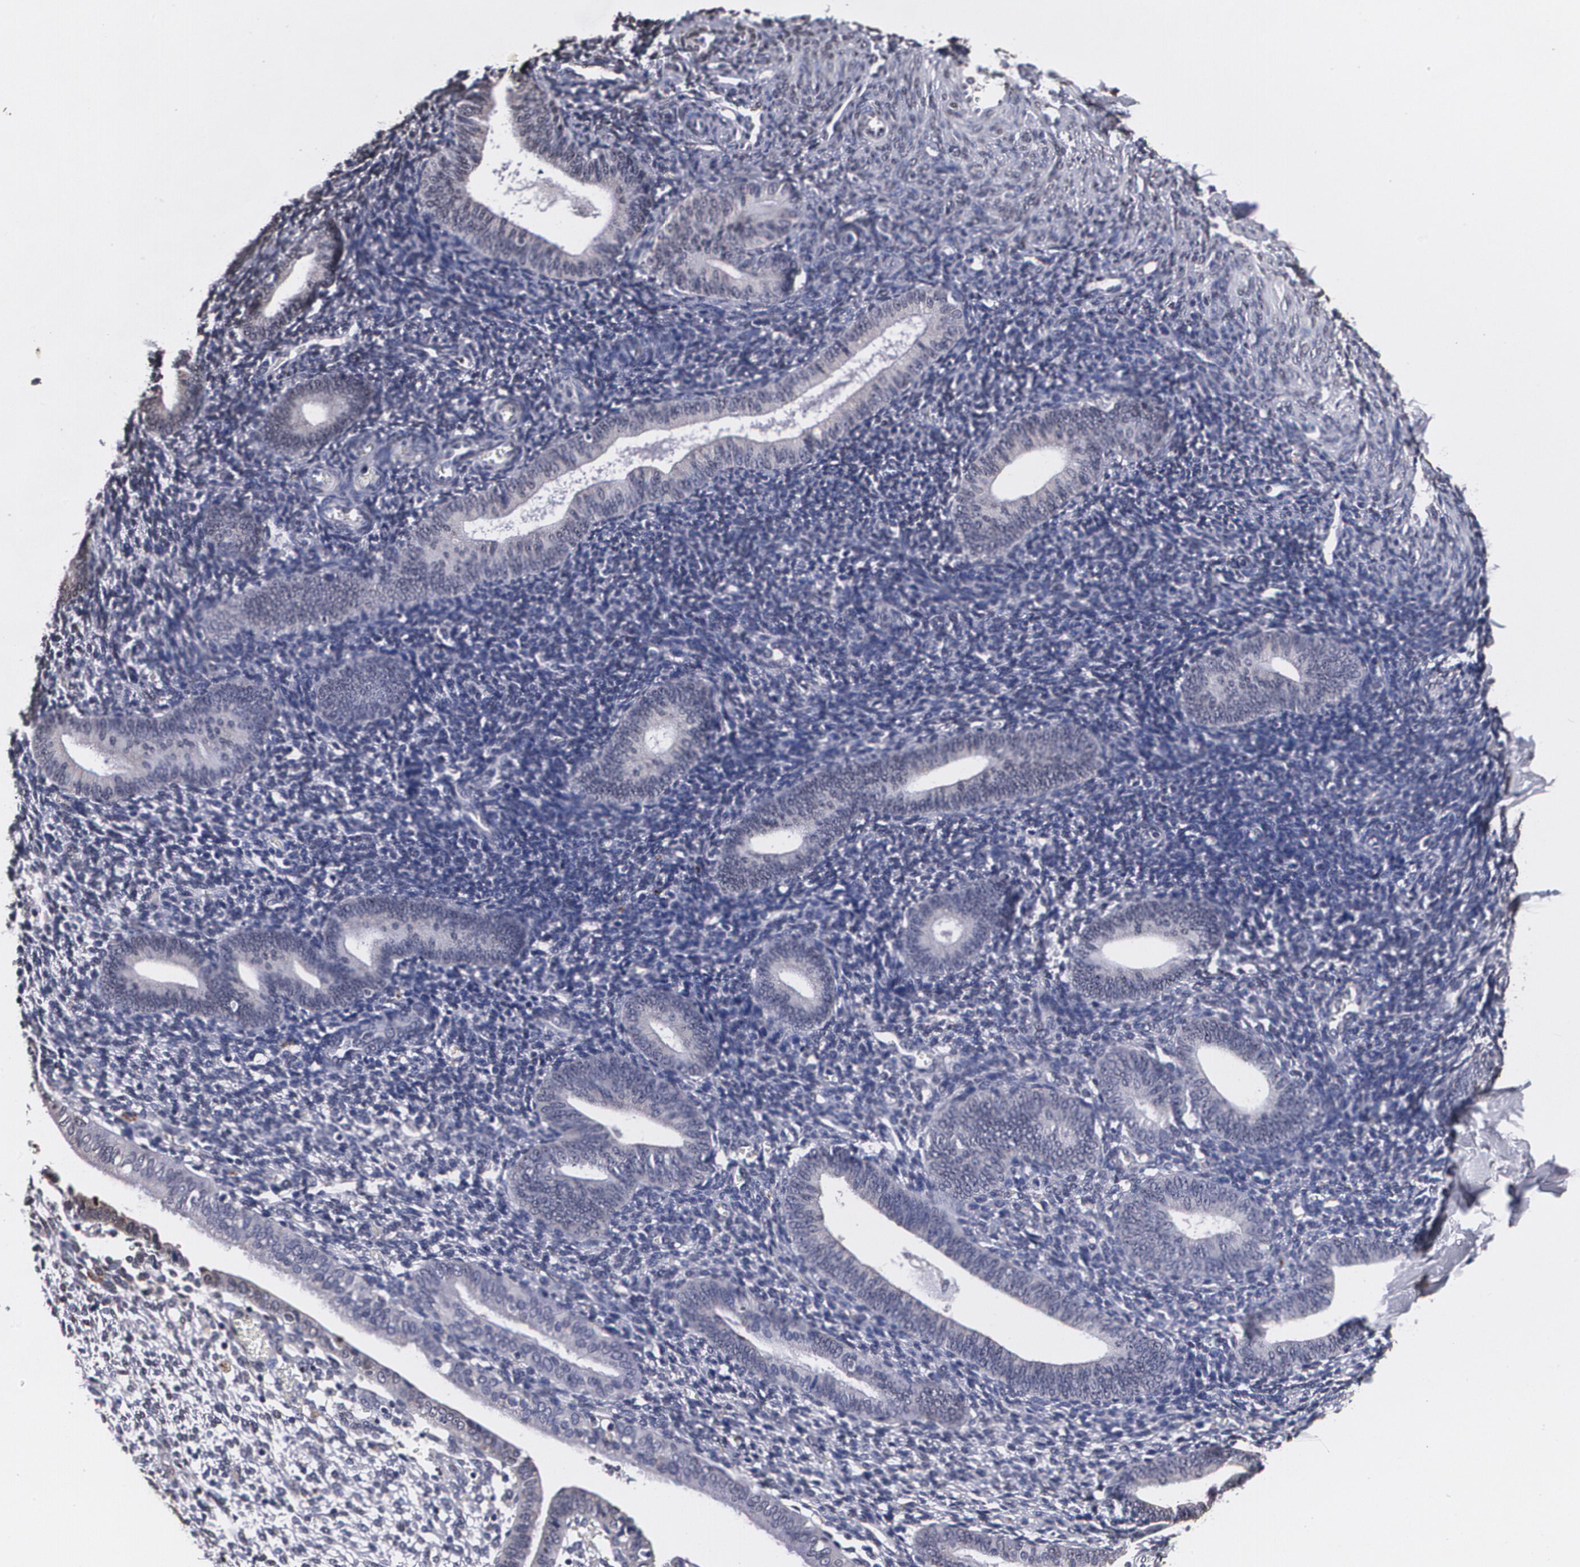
{"staining": {"intensity": "negative", "quantity": "none", "location": "none"}, "tissue": "endometrium", "cell_type": "Cells in endometrial stroma", "image_type": "normal", "snomed": [{"axis": "morphology", "description": "Normal tissue, NOS"}, {"axis": "topography", "description": "Smooth muscle"}, {"axis": "topography", "description": "Endometrium"}], "caption": "High magnification brightfield microscopy of benign endometrium stained with DAB (3,3'-diaminobenzidine) (brown) and counterstained with hematoxylin (blue): cells in endometrial stroma show no significant staining. (Brightfield microscopy of DAB immunohistochemistry (IHC) at high magnification).", "gene": "MVP", "patient": {"sex": "female", "age": 57}}